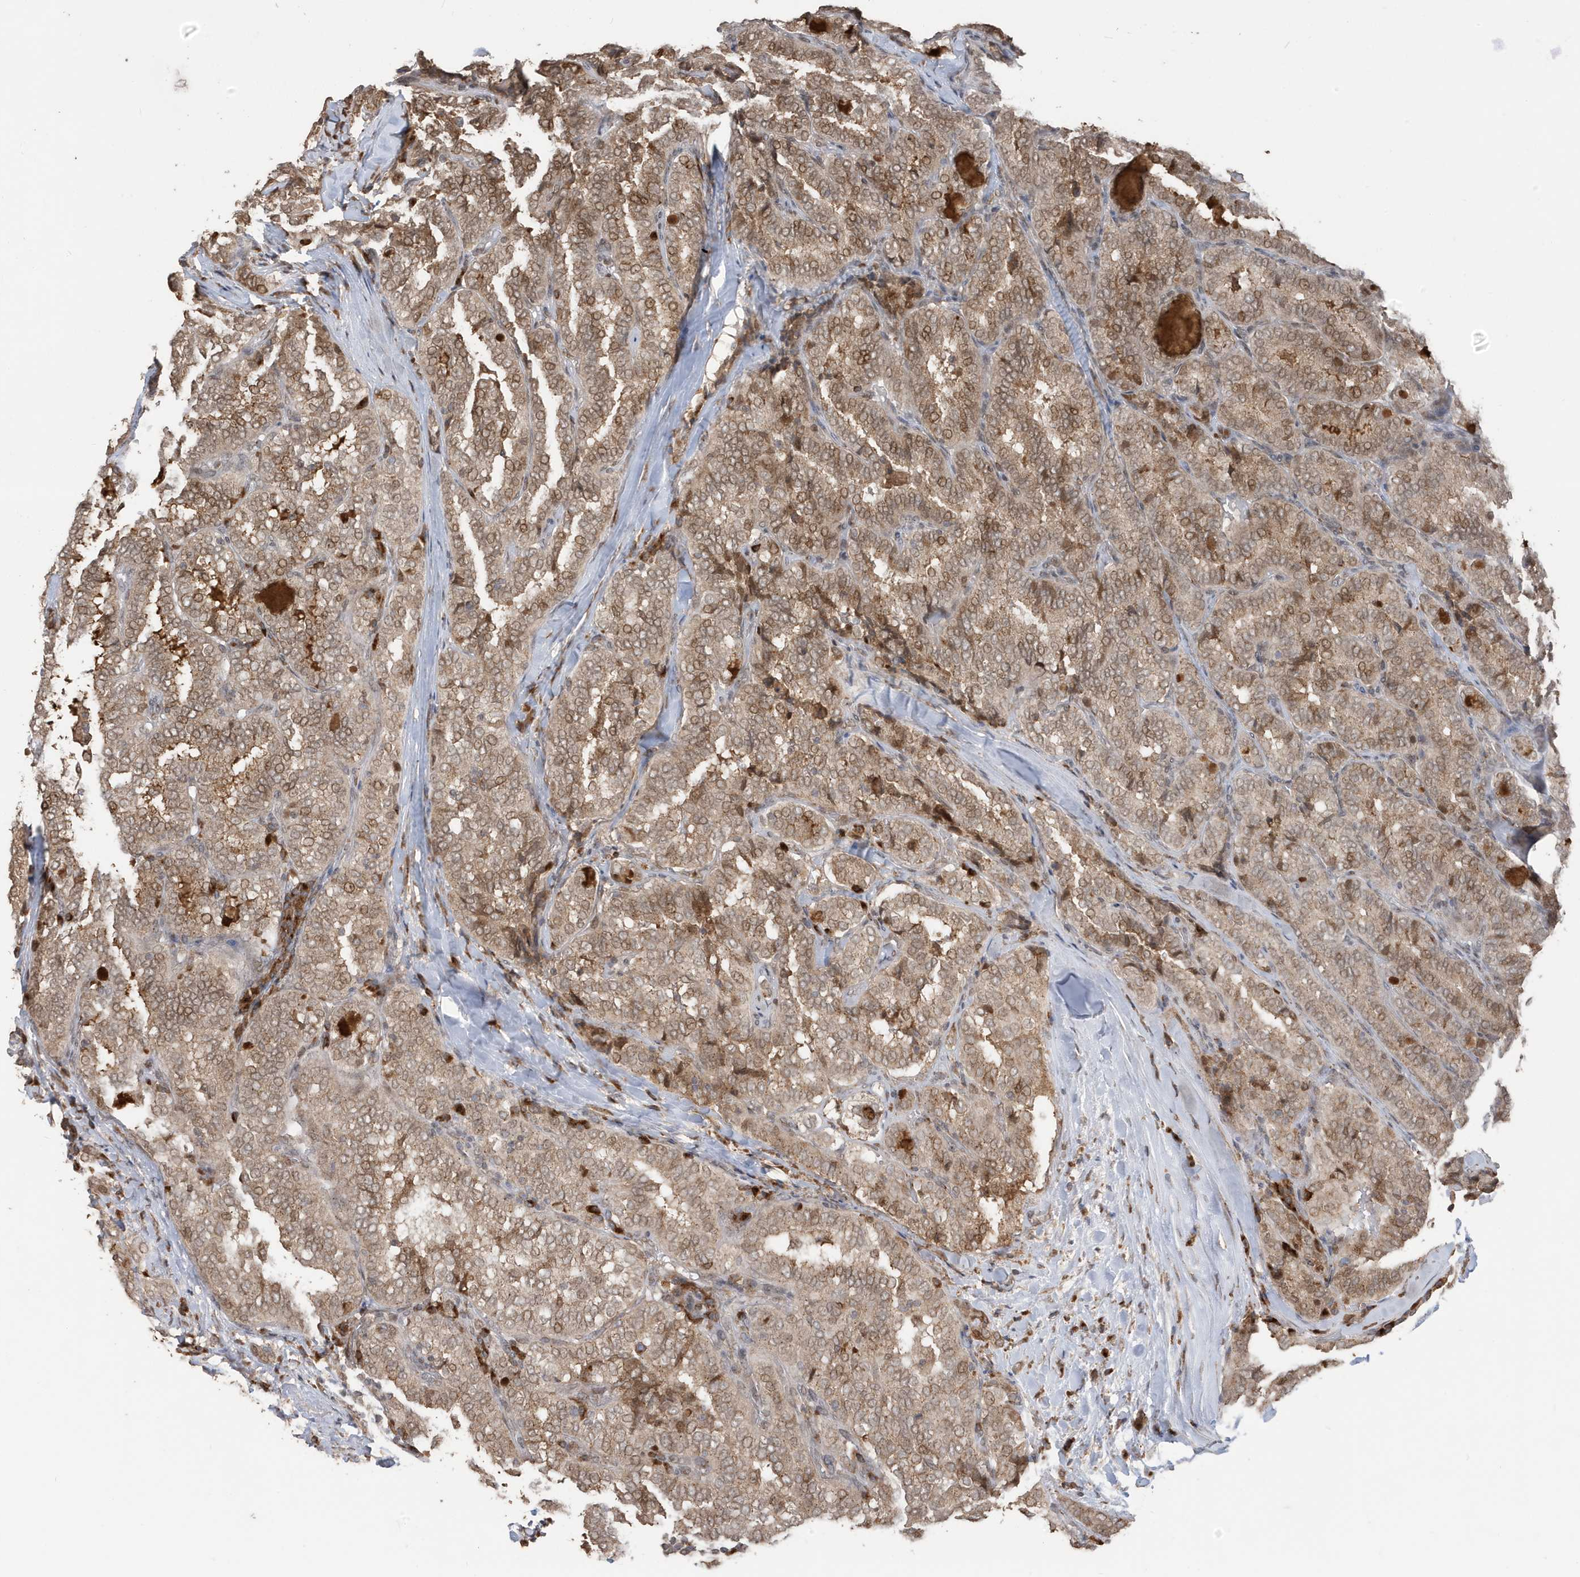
{"staining": {"intensity": "moderate", "quantity": ">75%", "location": "cytoplasmic/membranous"}, "tissue": "thyroid cancer", "cell_type": "Tumor cells", "image_type": "cancer", "snomed": [{"axis": "morphology", "description": "Normal tissue, NOS"}, {"axis": "morphology", "description": "Papillary adenocarcinoma, NOS"}, {"axis": "topography", "description": "Thyroid gland"}], "caption": "Protein staining reveals moderate cytoplasmic/membranous positivity in approximately >75% of tumor cells in thyroid papillary adenocarcinoma. The staining was performed using DAB to visualize the protein expression in brown, while the nuclei were stained in blue with hematoxylin (Magnification: 20x).", "gene": "RER1", "patient": {"sex": "female", "age": 30}}